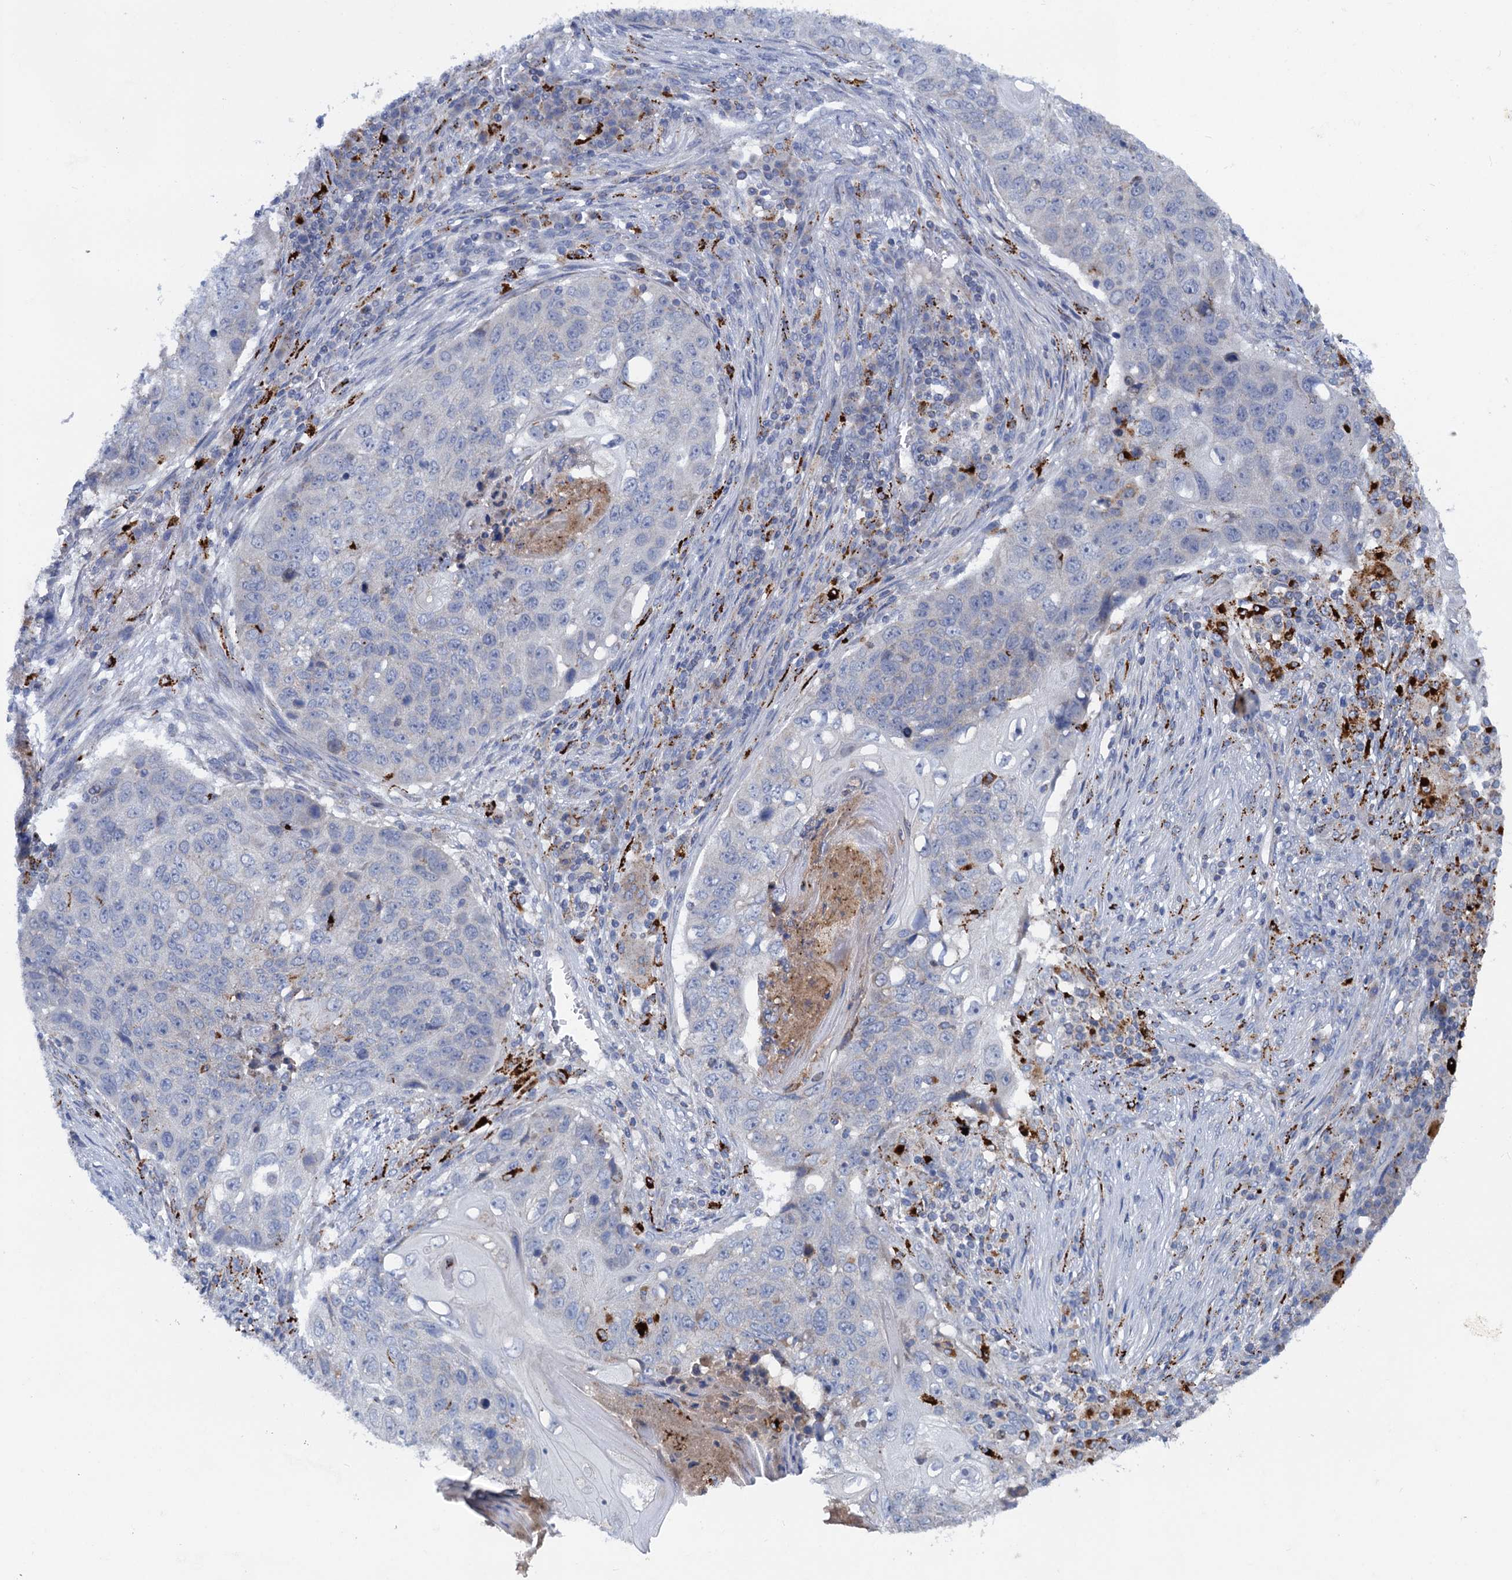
{"staining": {"intensity": "negative", "quantity": "none", "location": "none"}, "tissue": "lung cancer", "cell_type": "Tumor cells", "image_type": "cancer", "snomed": [{"axis": "morphology", "description": "Squamous cell carcinoma, NOS"}, {"axis": "topography", "description": "Lung"}], "caption": "This photomicrograph is of squamous cell carcinoma (lung) stained with immunohistochemistry (IHC) to label a protein in brown with the nuclei are counter-stained blue. There is no staining in tumor cells. (DAB (3,3'-diaminobenzidine) immunohistochemistry (IHC) with hematoxylin counter stain).", "gene": "ANKS3", "patient": {"sex": "female", "age": 63}}